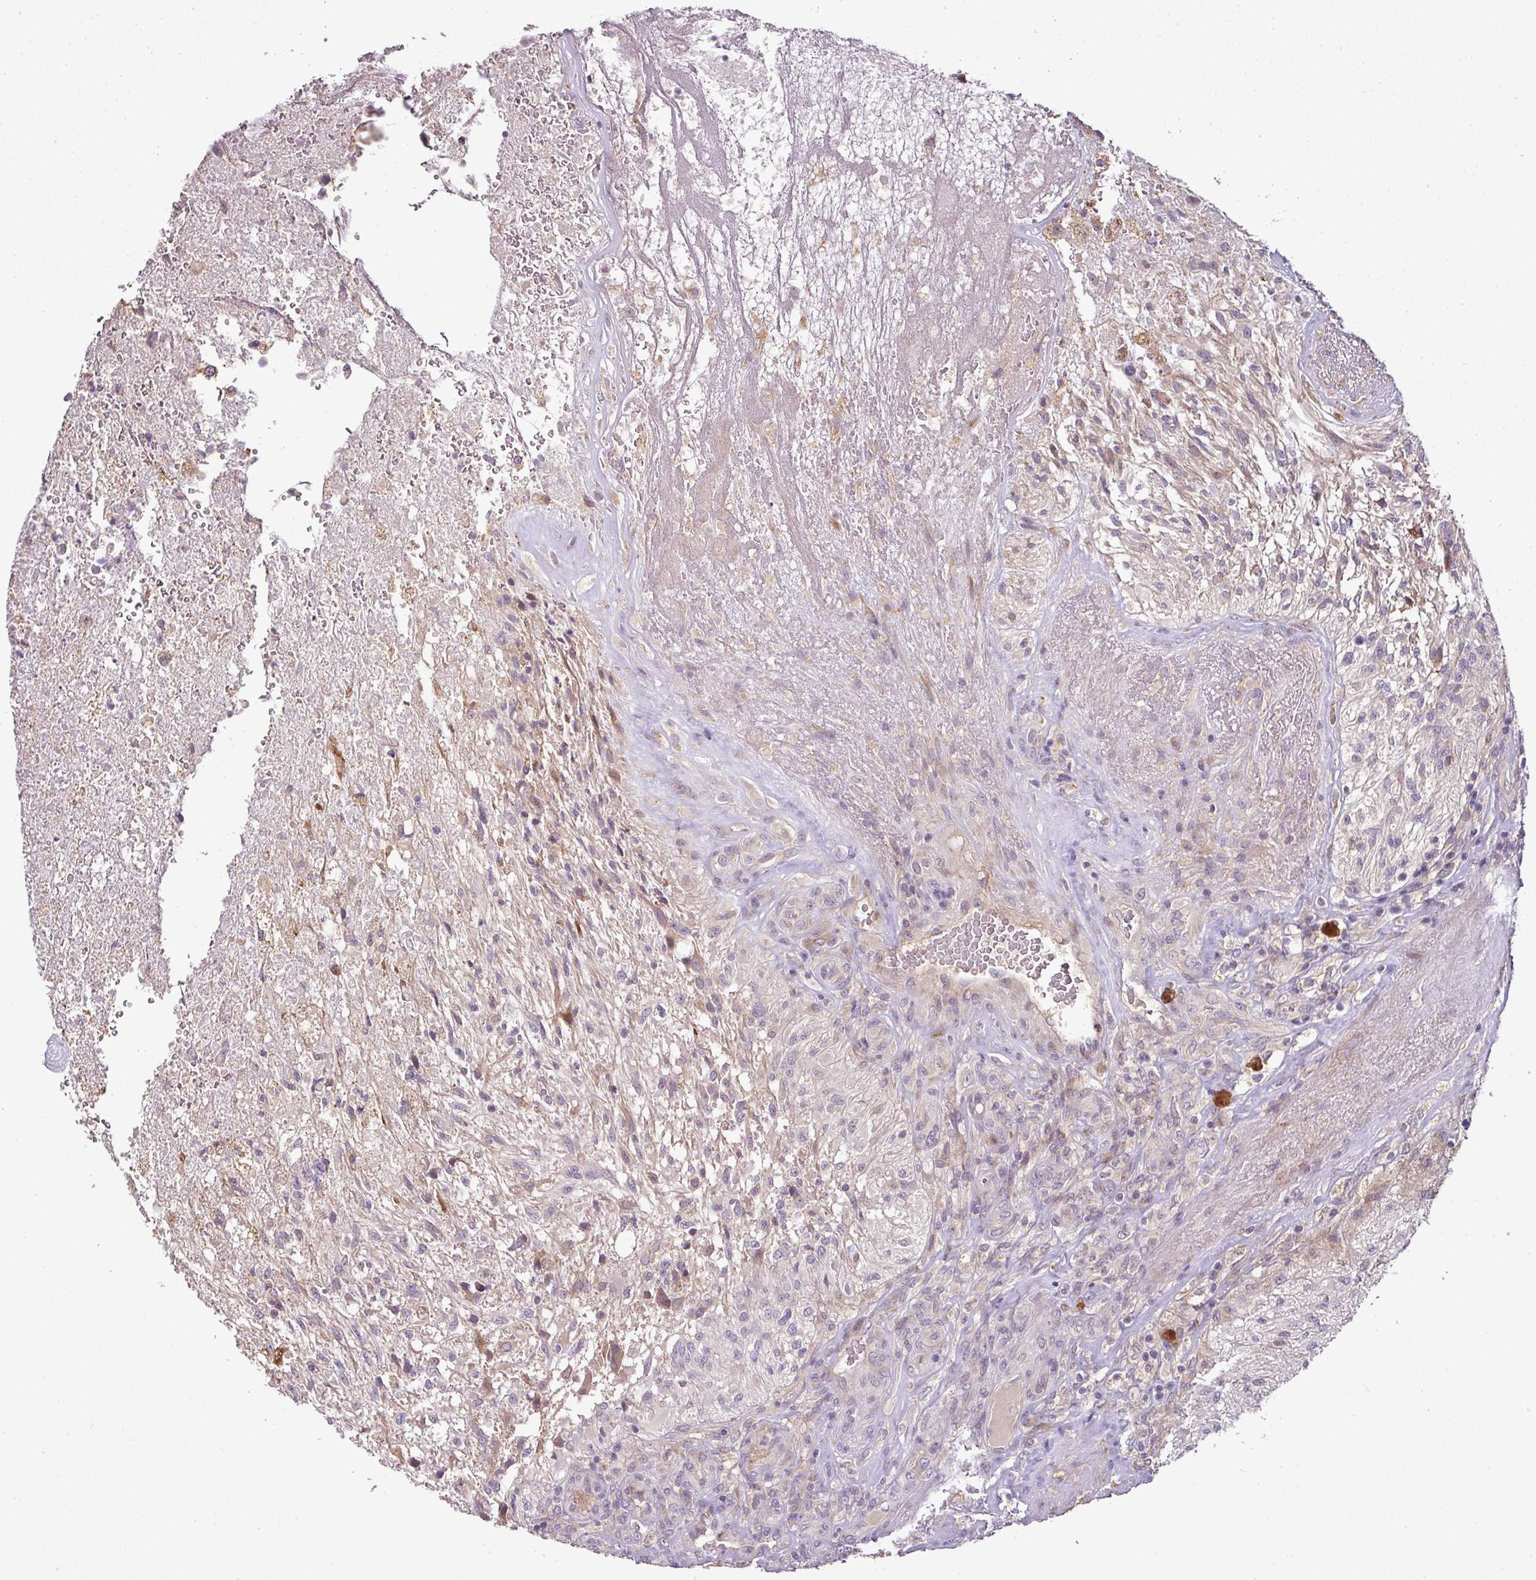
{"staining": {"intensity": "weak", "quantity": "<25%", "location": "cytoplasmic/membranous"}, "tissue": "glioma", "cell_type": "Tumor cells", "image_type": "cancer", "snomed": [{"axis": "morphology", "description": "Glioma, malignant, High grade"}, {"axis": "topography", "description": "Brain"}], "caption": "Immunohistochemistry histopathology image of human glioma stained for a protein (brown), which reveals no positivity in tumor cells.", "gene": "SPCS3", "patient": {"sex": "male", "age": 56}}